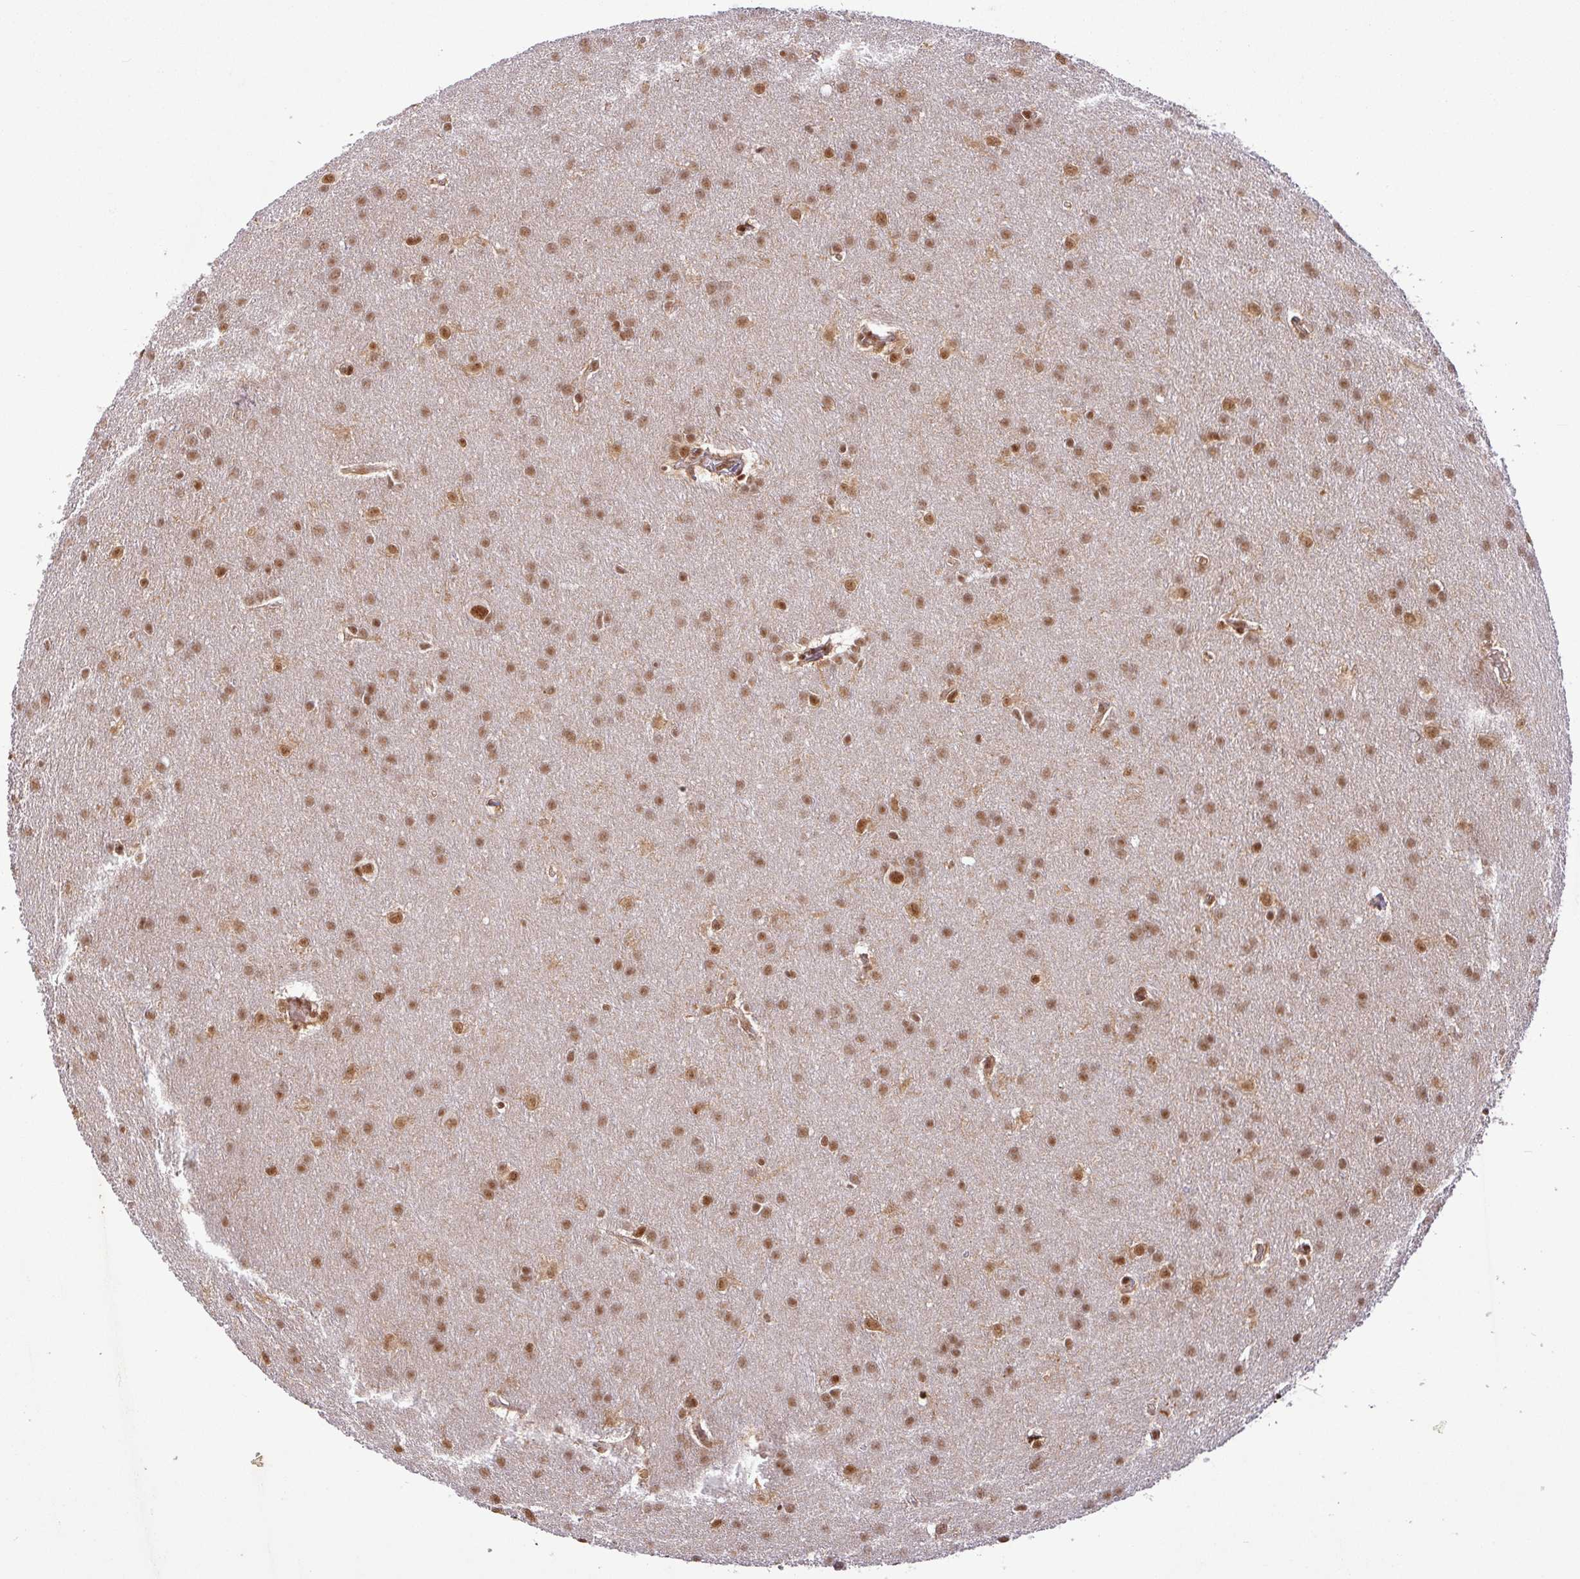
{"staining": {"intensity": "moderate", "quantity": ">75%", "location": "nuclear"}, "tissue": "glioma", "cell_type": "Tumor cells", "image_type": "cancer", "snomed": [{"axis": "morphology", "description": "Glioma, malignant, Low grade"}, {"axis": "topography", "description": "Brain"}], "caption": "Immunohistochemistry (IHC) (DAB (3,3'-diaminobenzidine)) staining of human glioma displays moderate nuclear protein expression in about >75% of tumor cells.", "gene": "SRSF2", "patient": {"sex": "female", "age": 32}}